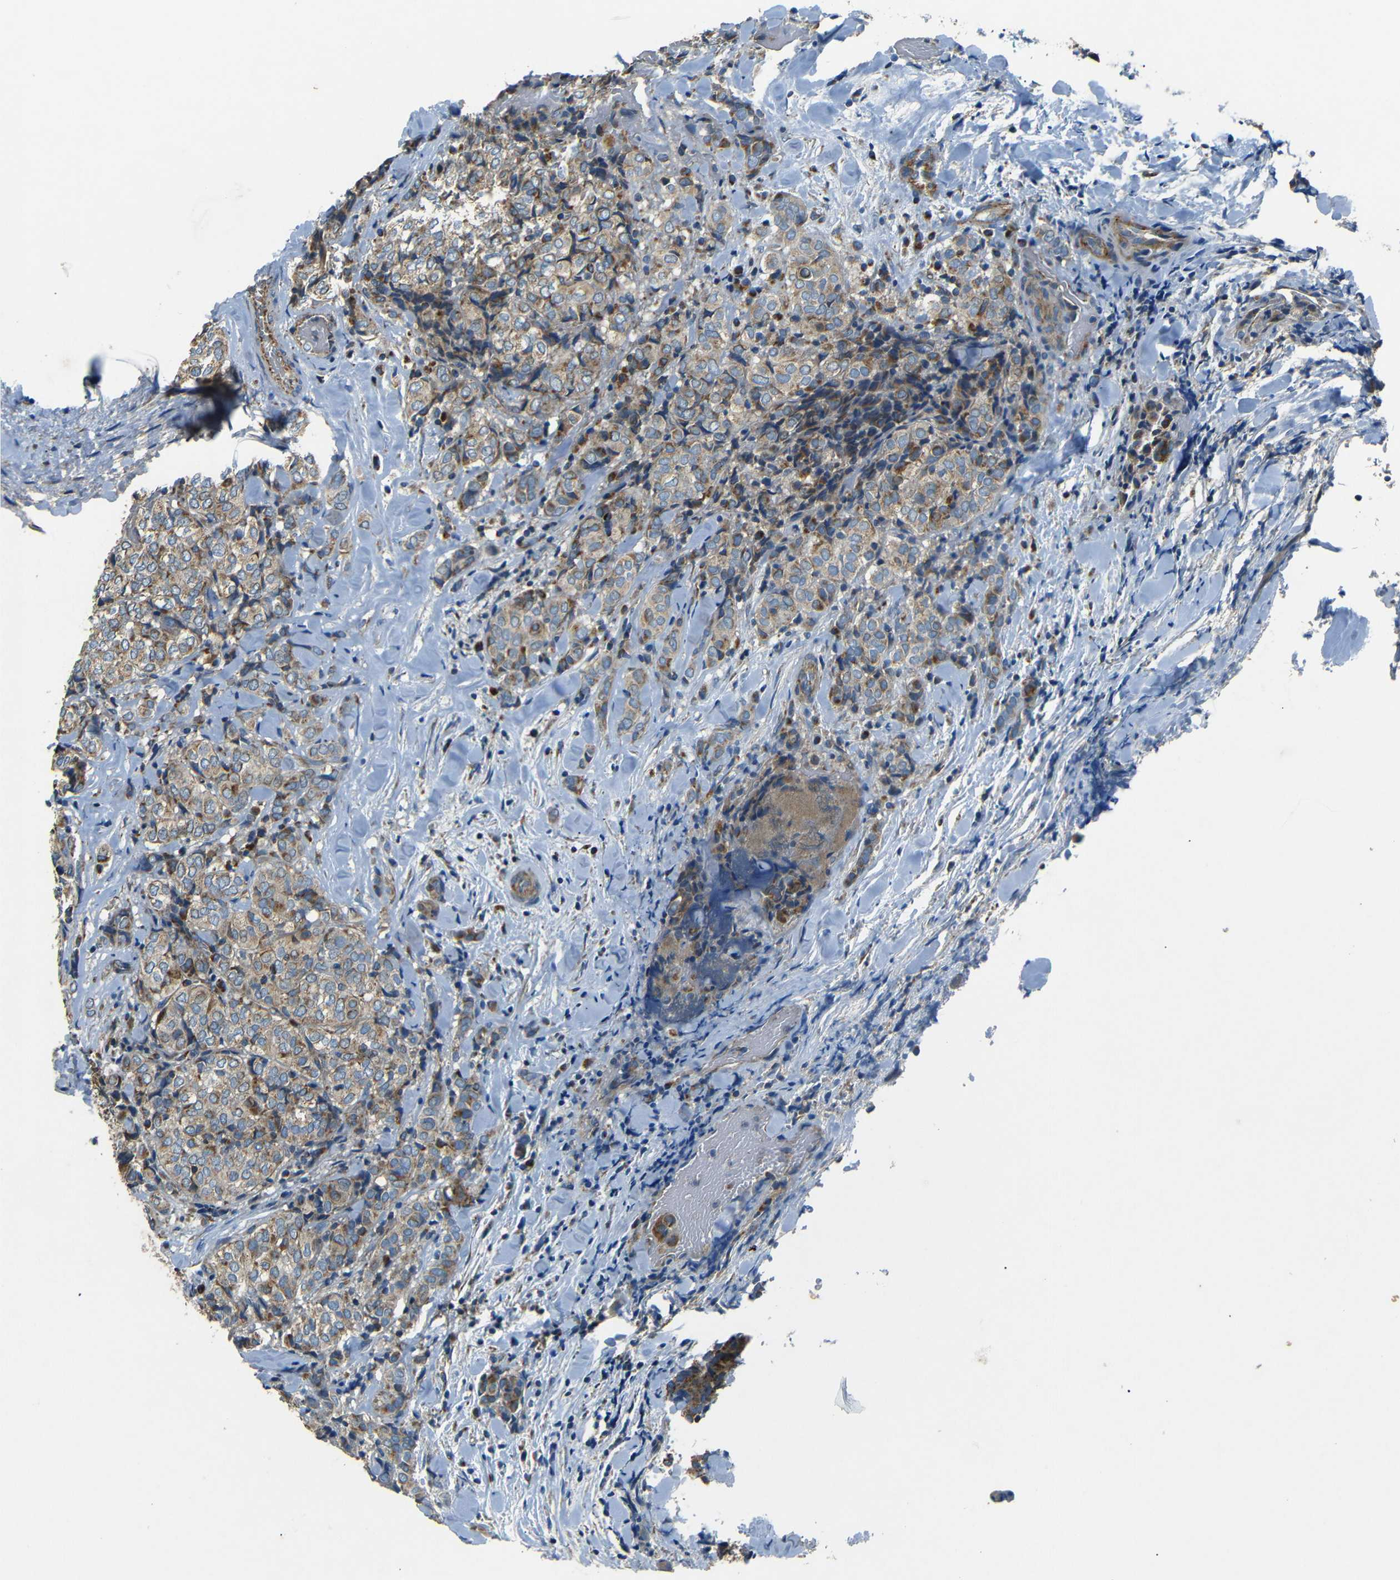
{"staining": {"intensity": "weak", "quantity": ">75%", "location": "cytoplasmic/membranous"}, "tissue": "thyroid cancer", "cell_type": "Tumor cells", "image_type": "cancer", "snomed": [{"axis": "morphology", "description": "Normal tissue, NOS"}, {"axis": "morphology", "description": "Papillary adenocarcinoma, NOS"}, {"axis": "topography", "description": "Thyroid gland"}], "caption": "Human thyroid papillary adenocarcinoma stained with a protein marker reveals weak staining in tumor cells.", "gene": "NETO2", "patient": {"sex": "female", "age": 30}}